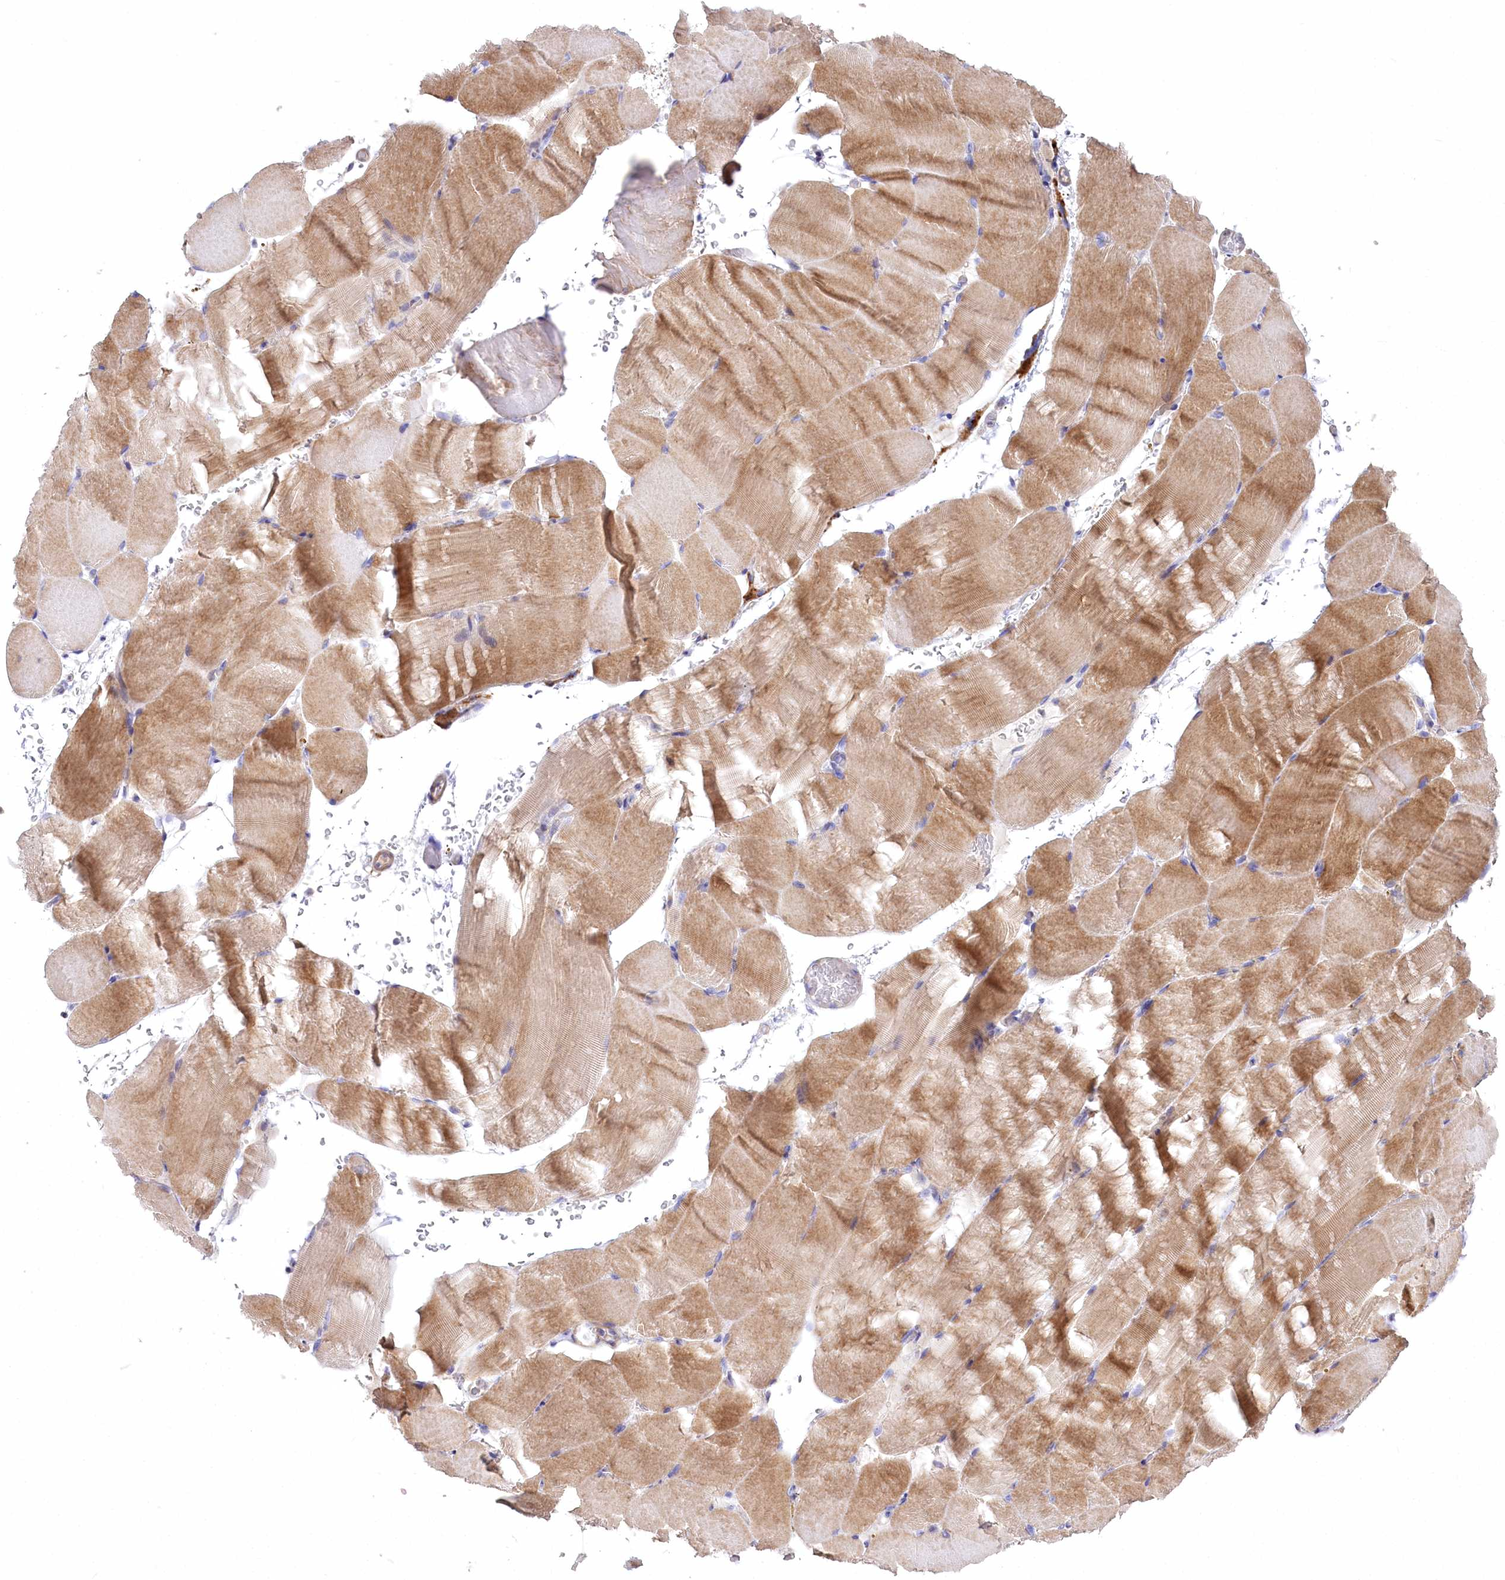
{"staining": {"intensity": "moderate", "quantity": "25%-75%", "location": "cytoplasmic/membranous"}, "tissue": "skeletal muscle", "cell_type": "Myocytes", "image_type": "normal", "snomed": [{"axis": "morphology", "description": "Normal tissue, NOS"}, {"axis": "topography", "description": "Skeletal muscle"}, {"axis": "topography", "description": "Parathyroid gland"}], "caption": "Immunohistochemistry (IHC) (DAB (3,3'-diaminobenzidine)) staining of benign skeletal muscle reveals moderate cytoplasmic/membranous protein staining in about 25%-75% of myocytes. Using DAB (3,3'-diaminobenzidine) (brown) and hematoxylin (blue) stains, captured at high magnification using brightfield microscopy.", "gene": "PTER", "patient": {"sex": "female", "age": 37}}